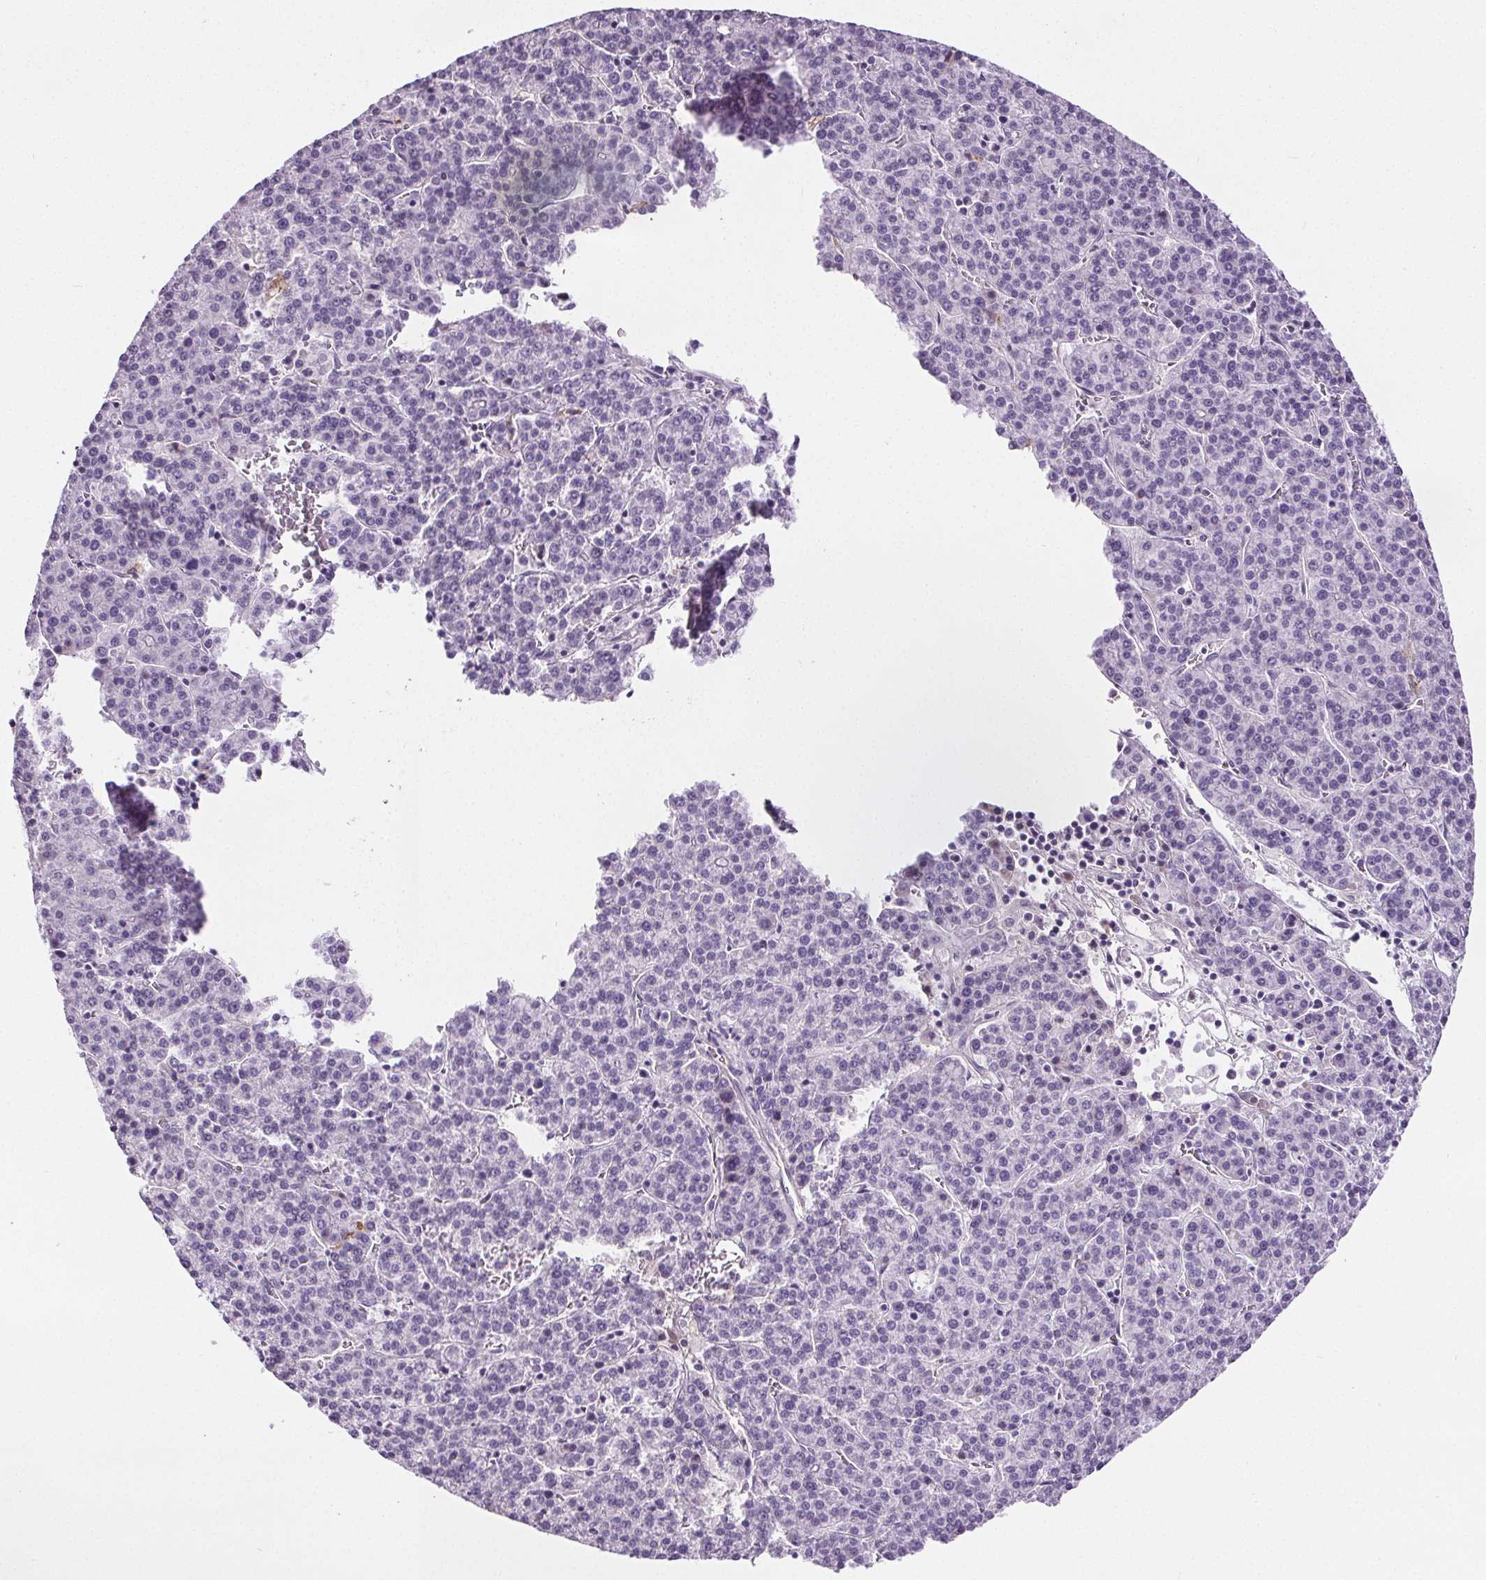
{"staining": {"intensity": "negative", "quantity": "none", "location": "none"}, "tissue": "liver cancer", "cell_type": "Tumor cells", "image_type": "cancer", "snomed": [{"axis": "morphology", "description": "Carcinoma, Hepatocellular, NOS"}, {"axis": "topography", "description": "Liver"}], "caption": "Liver cancer stained for a protein using immunohistochemistry (IHC) demonstrates no positivity tumor cells.", "gene": "CD5L", "patient": {"sex": "female", "age": 58}}